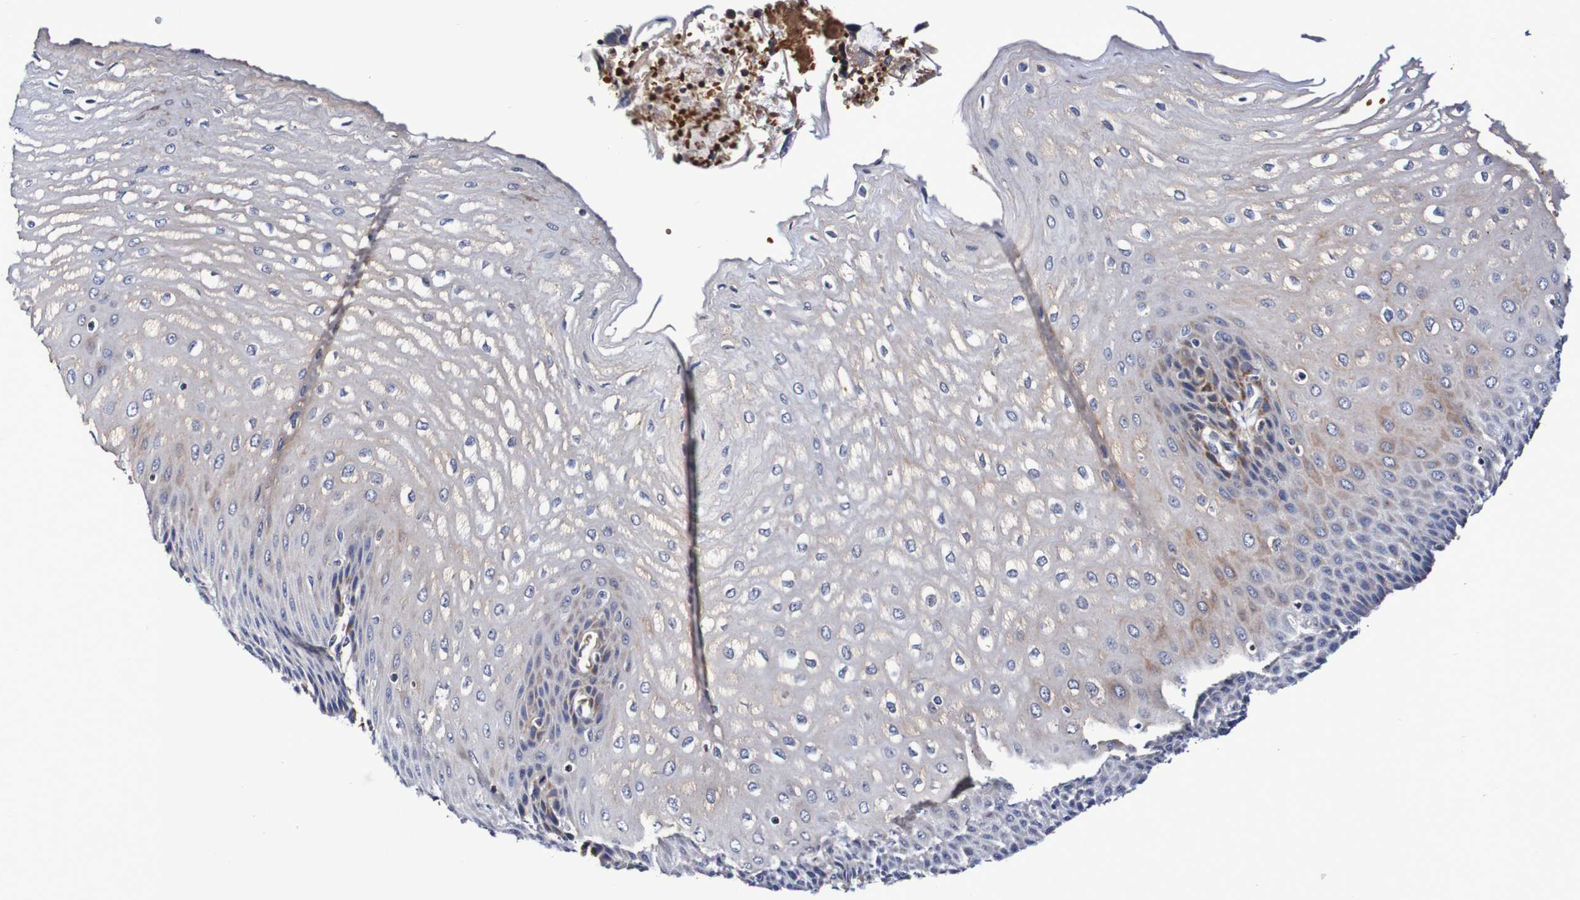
{"staining": {"intensity": "moderate", "quantity": "<25%", "location": "cytoplasmic/membranous"}, "tissue": "esophagus", "cell_type": "Squamous epithelial cells", "image_type": "normal", "snomed": [{"axis": "morphology", "description": "Normal tissue, NOS"}, {"axis": "topography", "description": "Esophagus"}], "caption": "Immunohistochemistry photomicrograph of normal esophagus: esophagus stained using immunohistochemistry (IHC) shows low levels of moderate protein expression localized specifically in the cytoplasmic/membranous of squamous epithelial cells, appearing as a cytoplasmic/membranous brown color.", "gene": "WNT4", "patient": {"sex": "male", "age": 54}}